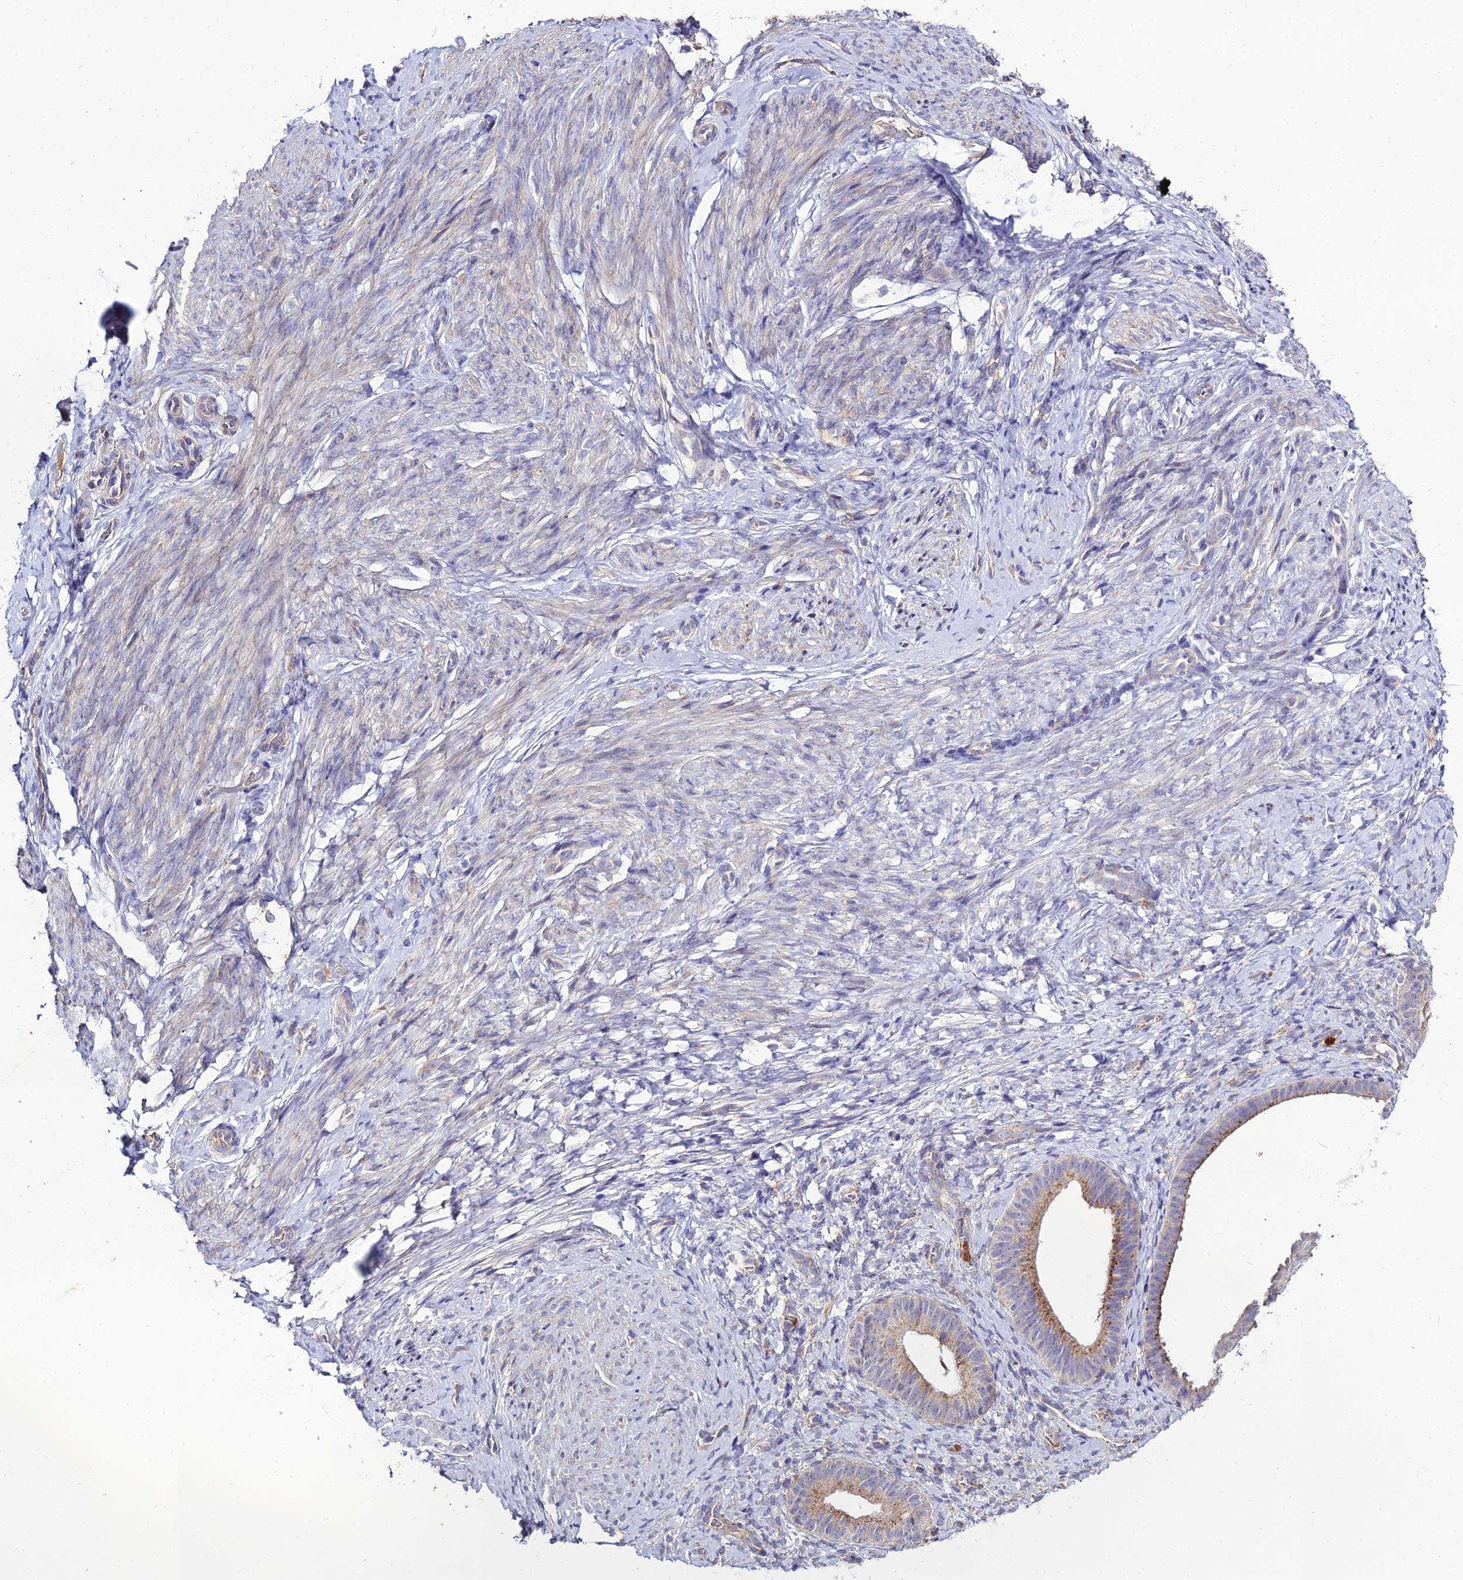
{"staining": {"intensity": "negative", "quantity": "none", "location": "none"}, "tissue": "endometrium", "cell_type": "Cells in endometrial stroma", "image_type": "normal", "snomed": [{"axis": "morphology", "description": "Normal tissue, NOS"}, {"axis": "topography", "description": "Endometrium"}], "caption": "Endometrium was stained to show a protein in brown. There is no significant staining in cells in endometrial stroma. The staining is performed using DAB (3,3'-diaminobenzidine) brown chromogen with nuclei counter-stained in using hematoxylin.", "gene": "EID2", "patient": {"sex": "female", "age": 65}}